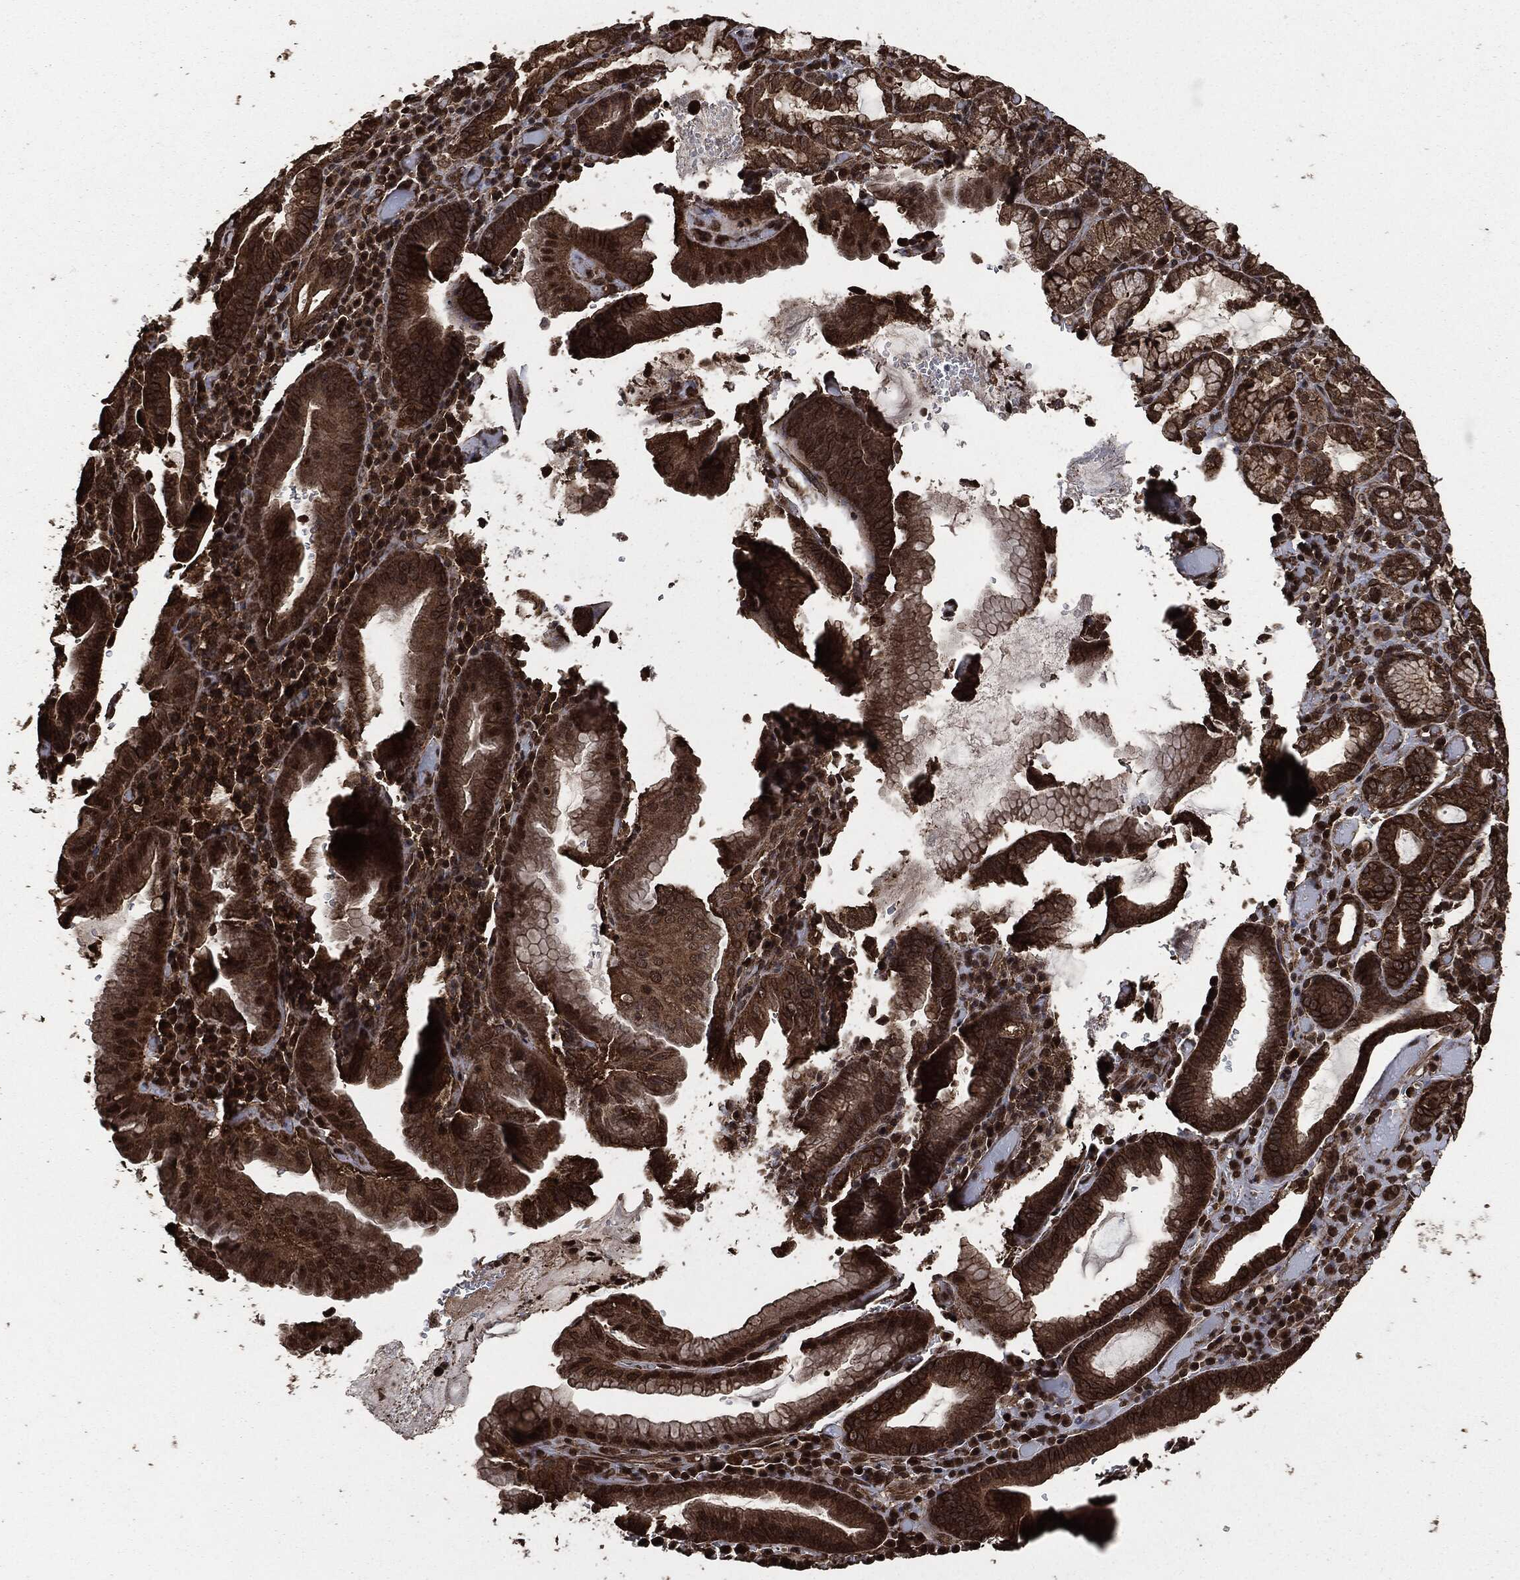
{"staining": {"intensity": "strong", "quantity": ">75%", "location": "cytoplasmic/membranous"}, "tissue": "stomach cancer", "cell_type": "Tumor cells", "image_type": "cancer", "snomed": [{"axis": "morphology", "description": "Adenocarcinoma, NOS"}, {"axis": "topography", "description": "Stomach"}], "caption": "Strong cytoplasmic/membranous positivity is present in approximately >75% of tumor cells in adenocarcinoma (stomach).", "gene": "HRAS", "patient": {"sex": "male", "age": 79}}